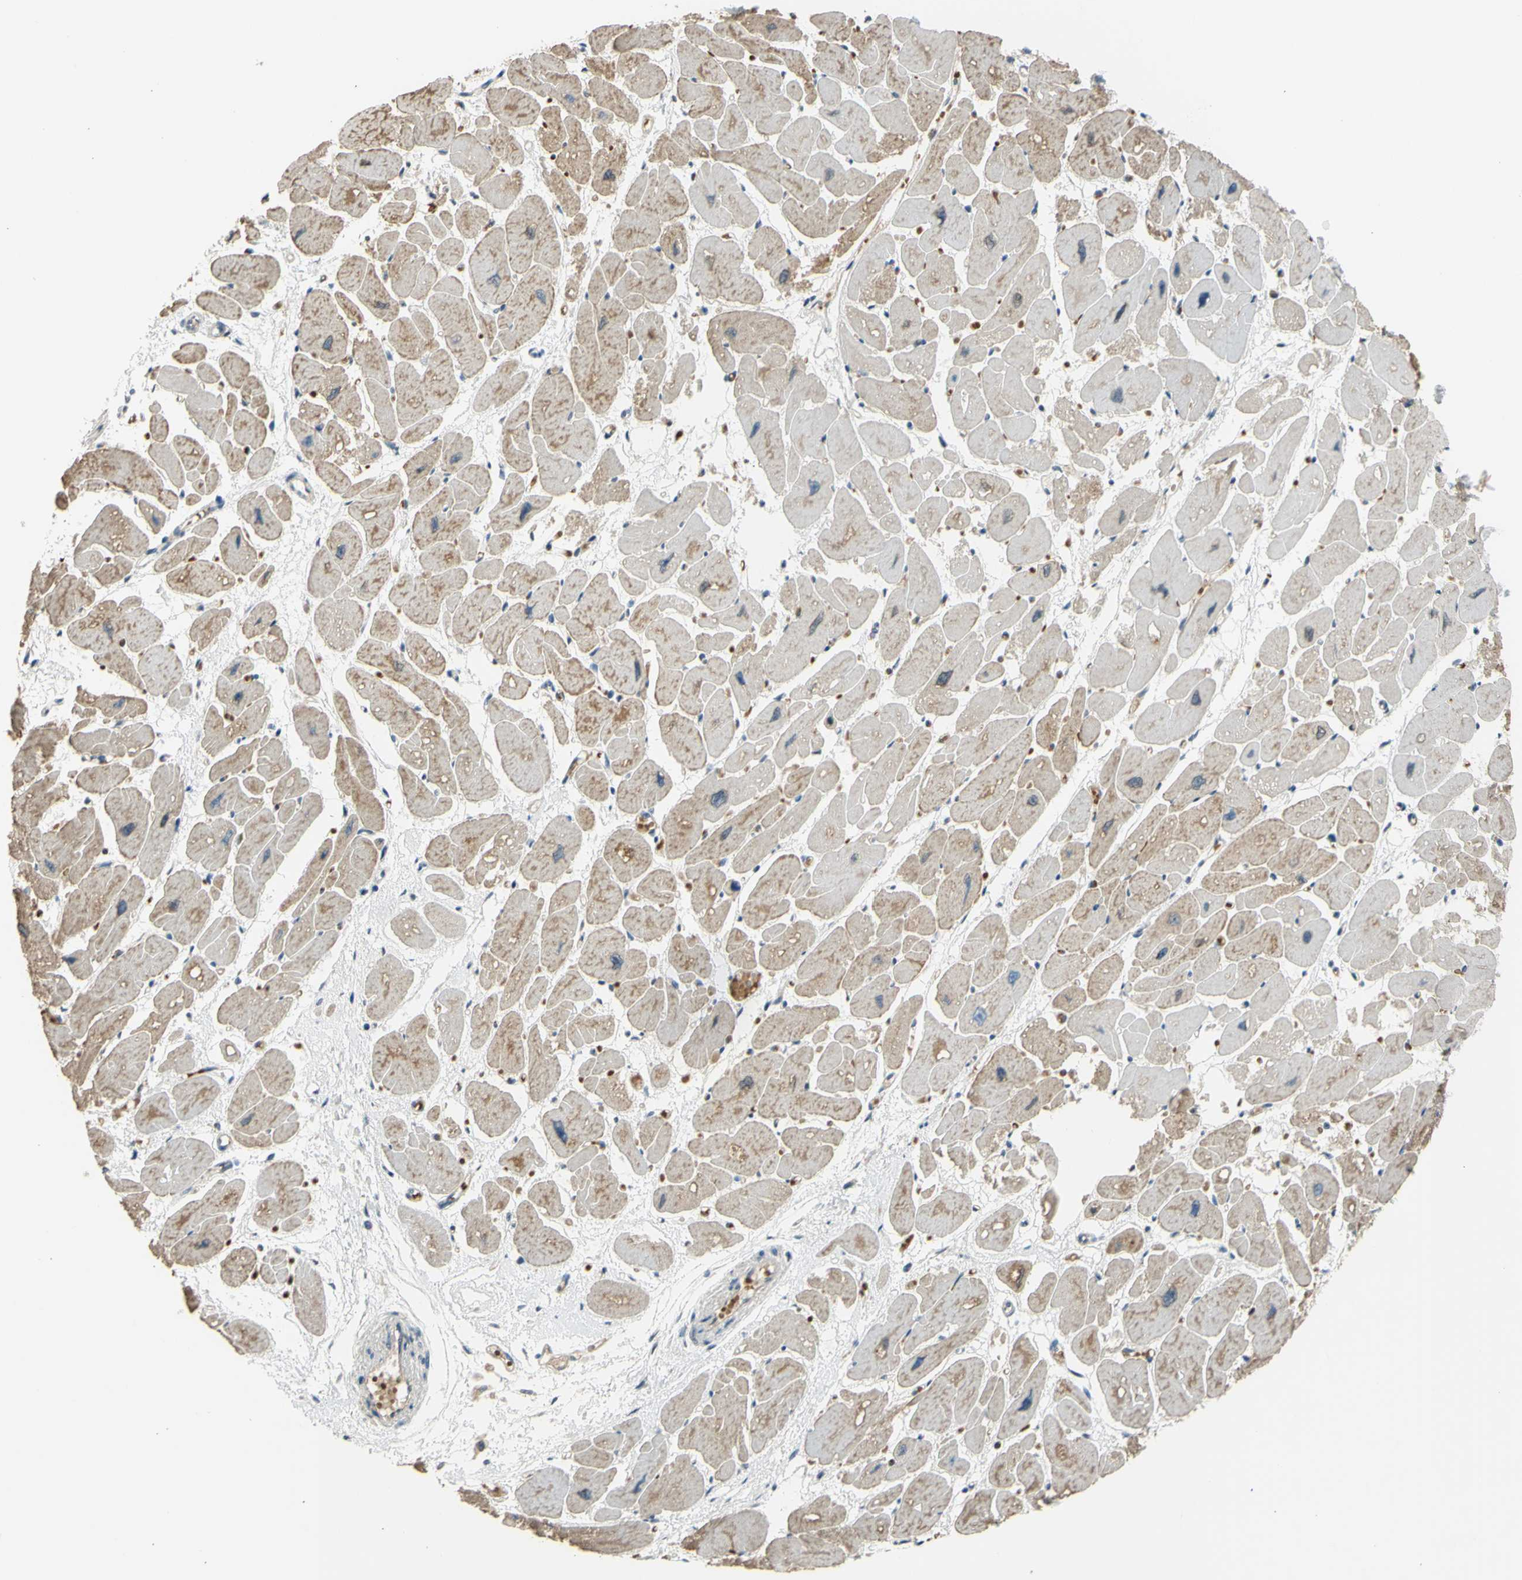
{"staining": {"intensity": "moderate", "quantity": "25%-75%", "location": "cytoplasmic/membranous"}, "tissue": "heart muscle", "cell_type": "Cardiomyocytes", "image_type": "normal", "snomed": [{"axis": "morphology", "description": "Normal tissue, NOS"}, {"axis": "topography", "description": "Heart"}], "caption": "Approximately 25%-75% of cardiomyocytes in unremarkable heart muscle show moderate cytoplasmic/membranous protein positivity as visualized by brown immunohistochemical staining.", "gene": "ZNF184", "patient": {"sex": "female", "age": 54}}